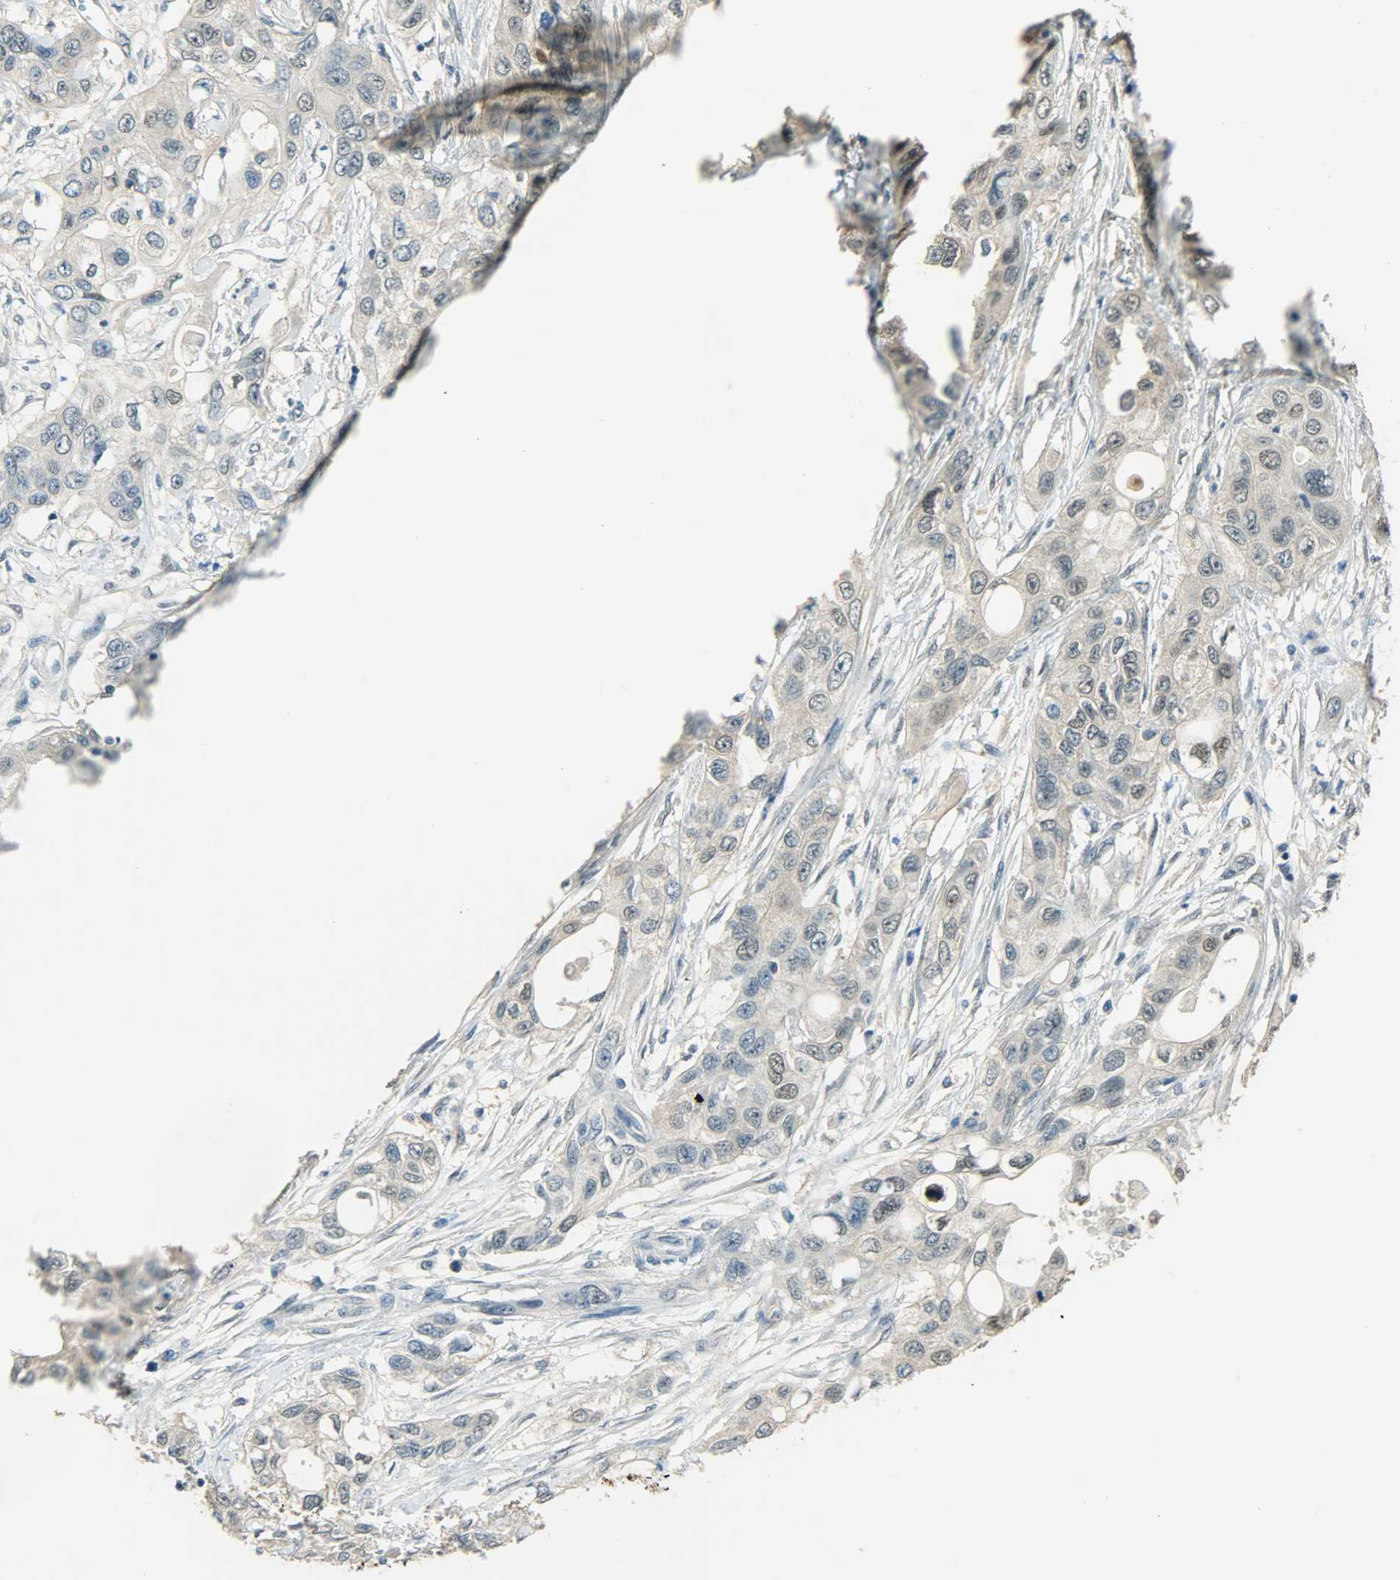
{"staining": {"intensity": "negative", "quantity": "none", "location": "none"}, "tissue": "pancreatic cancer", "cell_type": "Tumor cells", "image_type": "cancer", "snomed": [{"axis": "morphology", "description": "Adenocarcinoma, NOS"}, {"axis": "topography", "description": "Pancreas"}], "caption": "DAB (3,3'-diaminobenzidine) immunohistochemical staining of adenocarcinoma (pancreatic) displays no significant expression in tumor cells.", "gene": "PRMT5", "patient": {"sex": "female", "age": 70}}